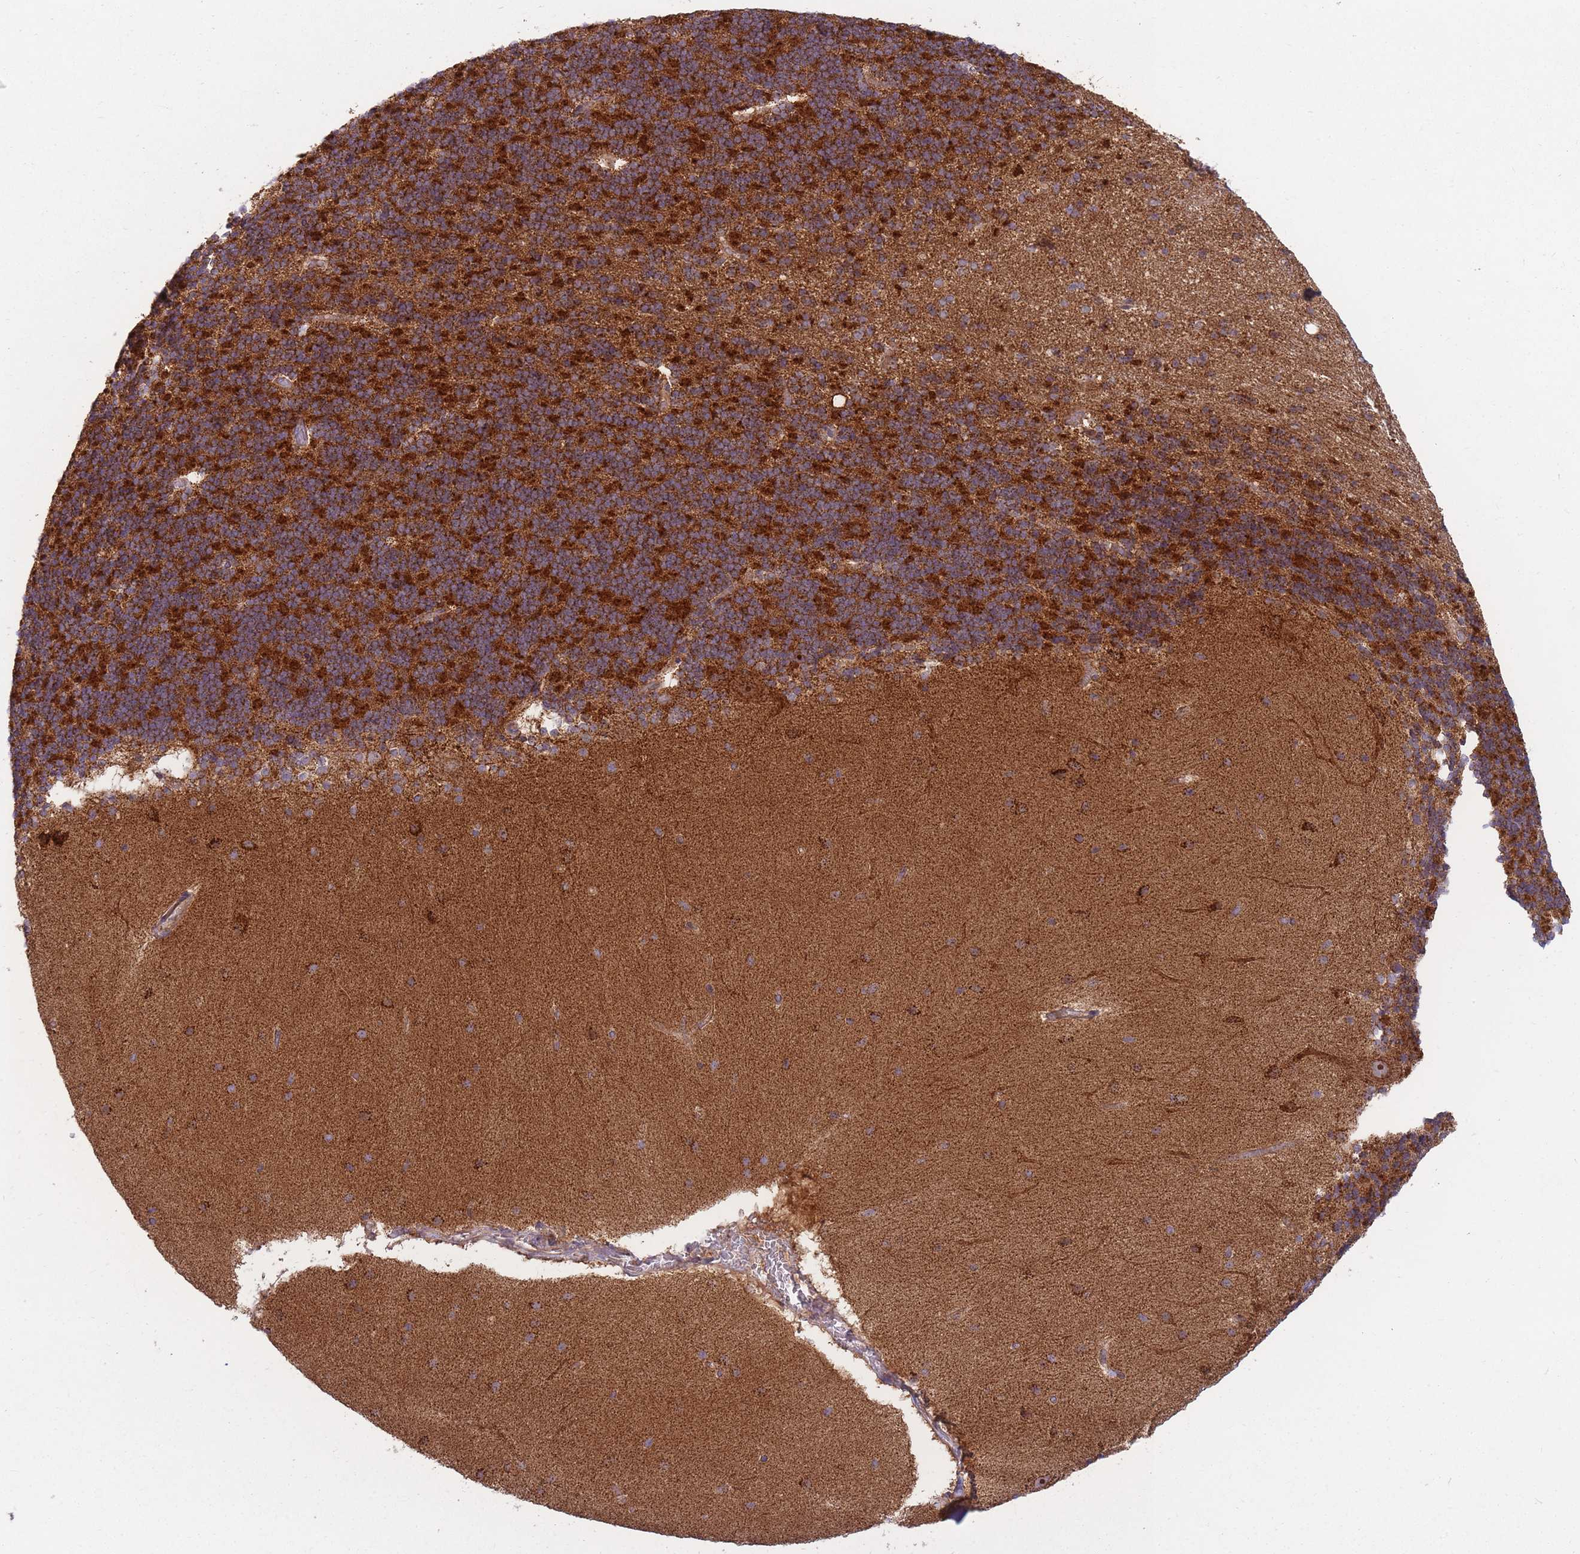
{"staining": {"intensity": "strong", "quantity": "25%-75%", "location": "cytoplasmic/membranous"}, "tissue": "cerebellum", "cell_type": "Cells in granular layer", "image_type": "normal", "snomed": [{"axis": "morphology", "description": "Normal tissue, NOS"}, {"axis": "topography", "description": "Cerebellum"}], "caption": "Cerebellum stained with immunohistochemistry (IHC) demonstrates strong cytoplasmic/membranous staining in approximately 25%-75% of cells in granular layer. The protein of interest is shown in brown color, while the nuclei are stained blue.", "gene": "ENSG00000255639", "patient": {"sex": "female", "age": 54}}